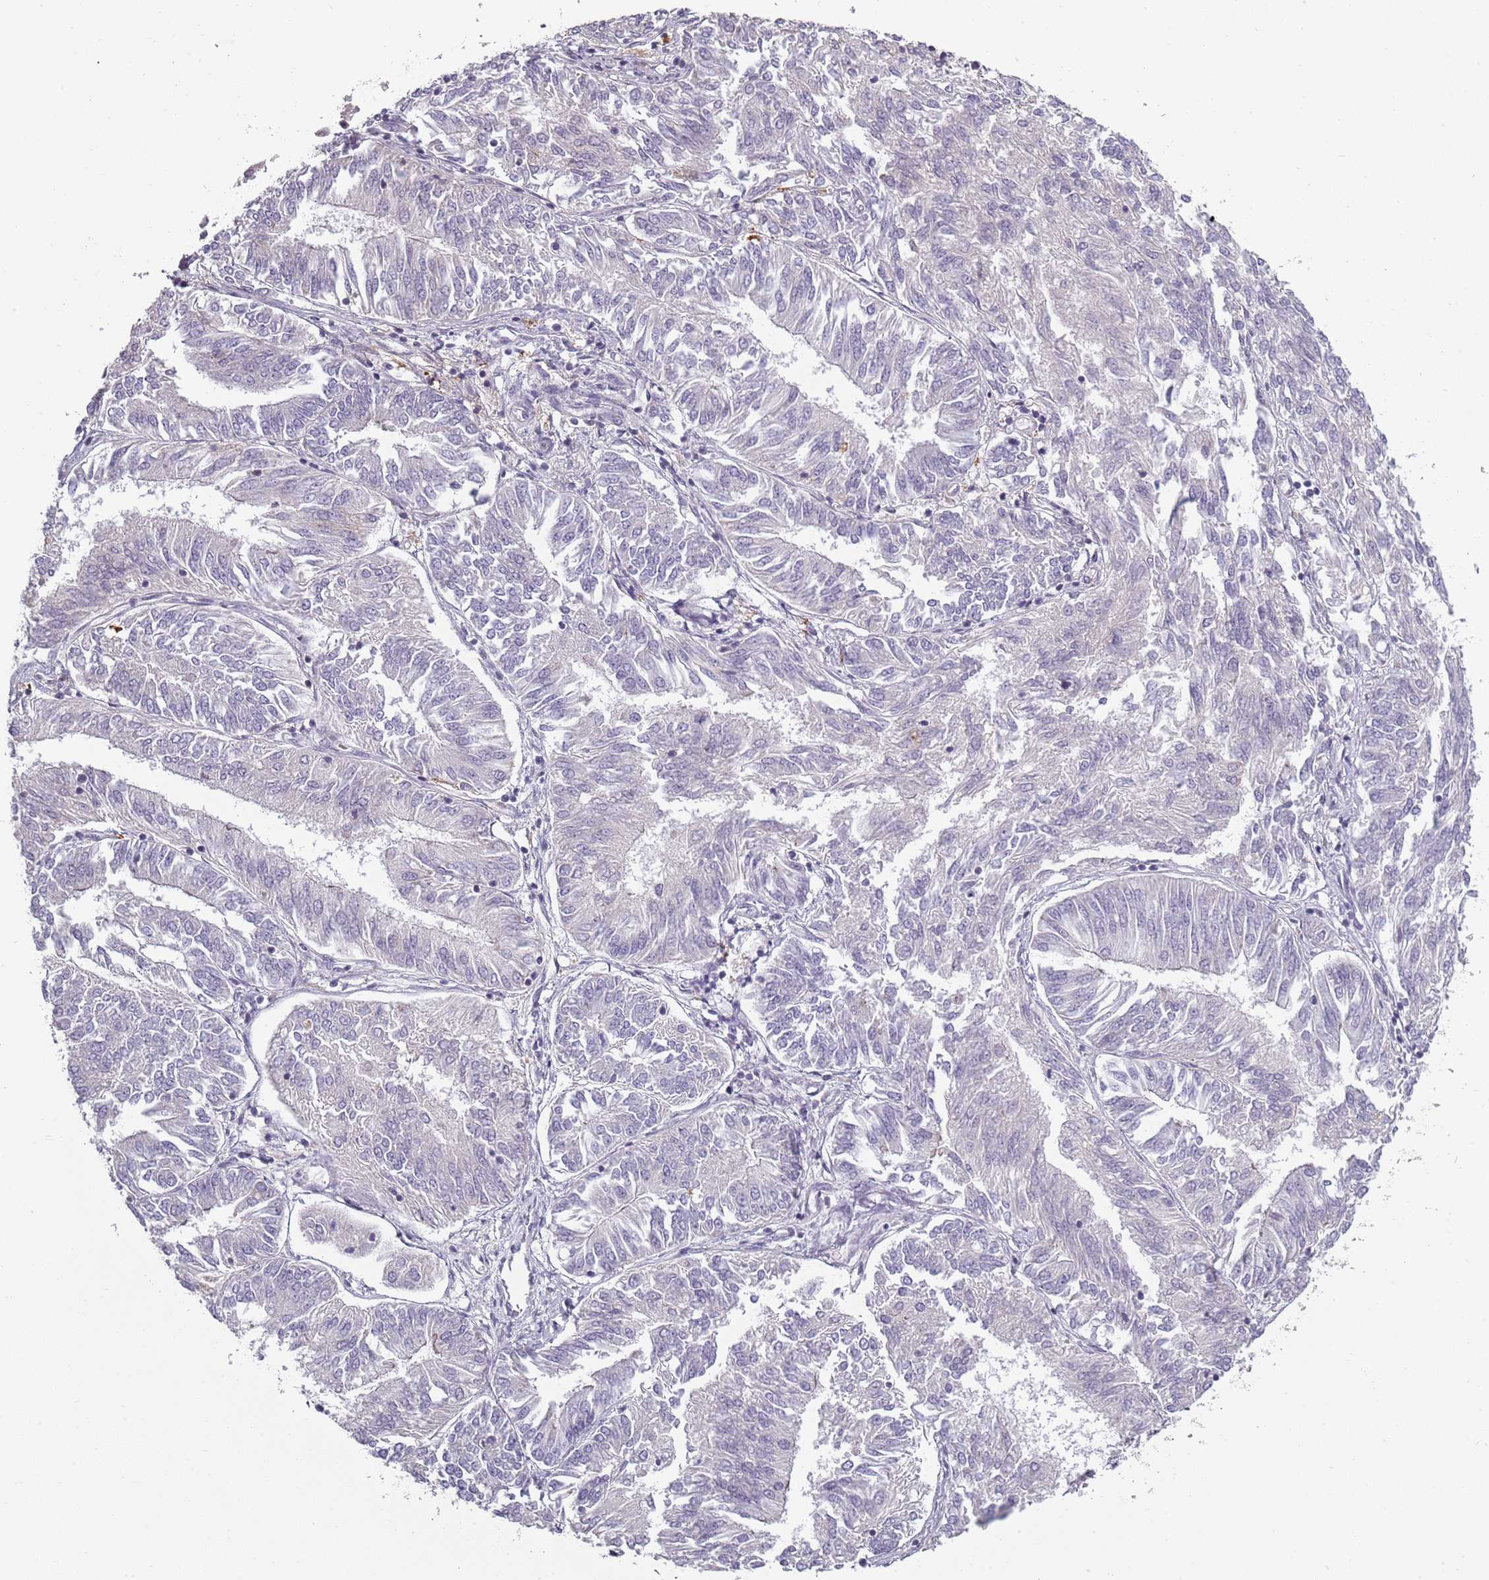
{"staining": {"intensity": "negative", "quantity": "none", "location": "none"}, "tissue": "endometrial cancer", "cell_type": "Tumor cells", "image_type": "cancer", "snomed": [{"axis": "morphology", "description": "Adenocarcinoma, NOS"}, {"axis": "topography", "description": "Endometrium"}], "caption": "Protein analysis of endometrial adenocarcinoma reveals no significant expression in tumor cells.", "gene": "CC2D2B", "patient": {"sex": "female", "age": 58}}